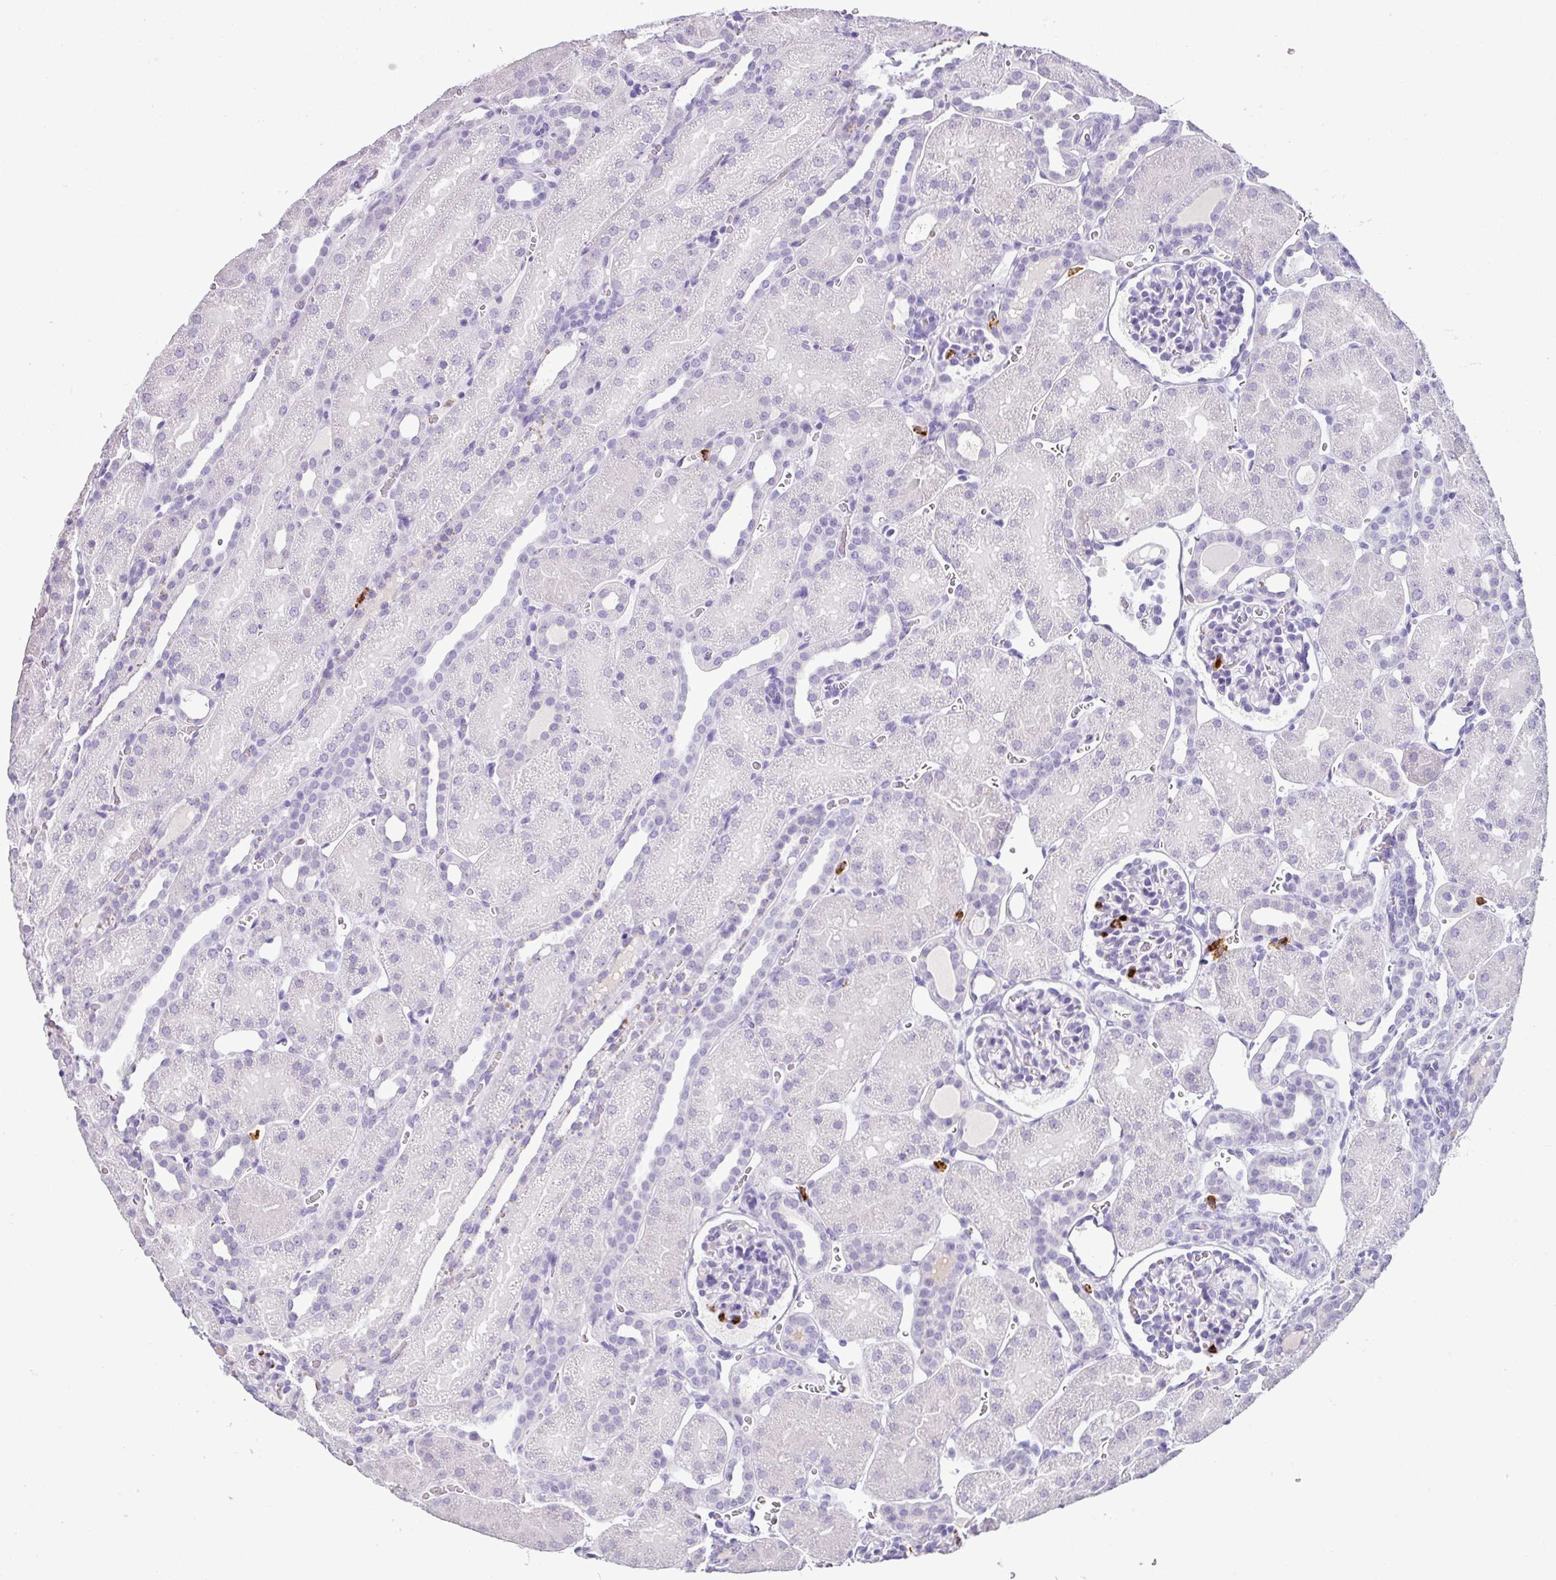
{"staining": {"intensity": "negative", "quantity": "none", "location": "none"}, "tissue": "kidney", "cell_type": "Cells in glomeruli", "image_type": "normal", "snomed": [{"axis": "morphology", "description": "Normal tissue, NOS"}, {"axis": "topography", "description": "Kidney"}], "caption": "This micrograph is of unremarkable kidney stained with IHC to label a protein in brown with the nuclei are counter-stained blue. There is no positivity in cells in glomeruli.", "gene": "CTSG", "patient": {"sex": "male", "age": 2}}